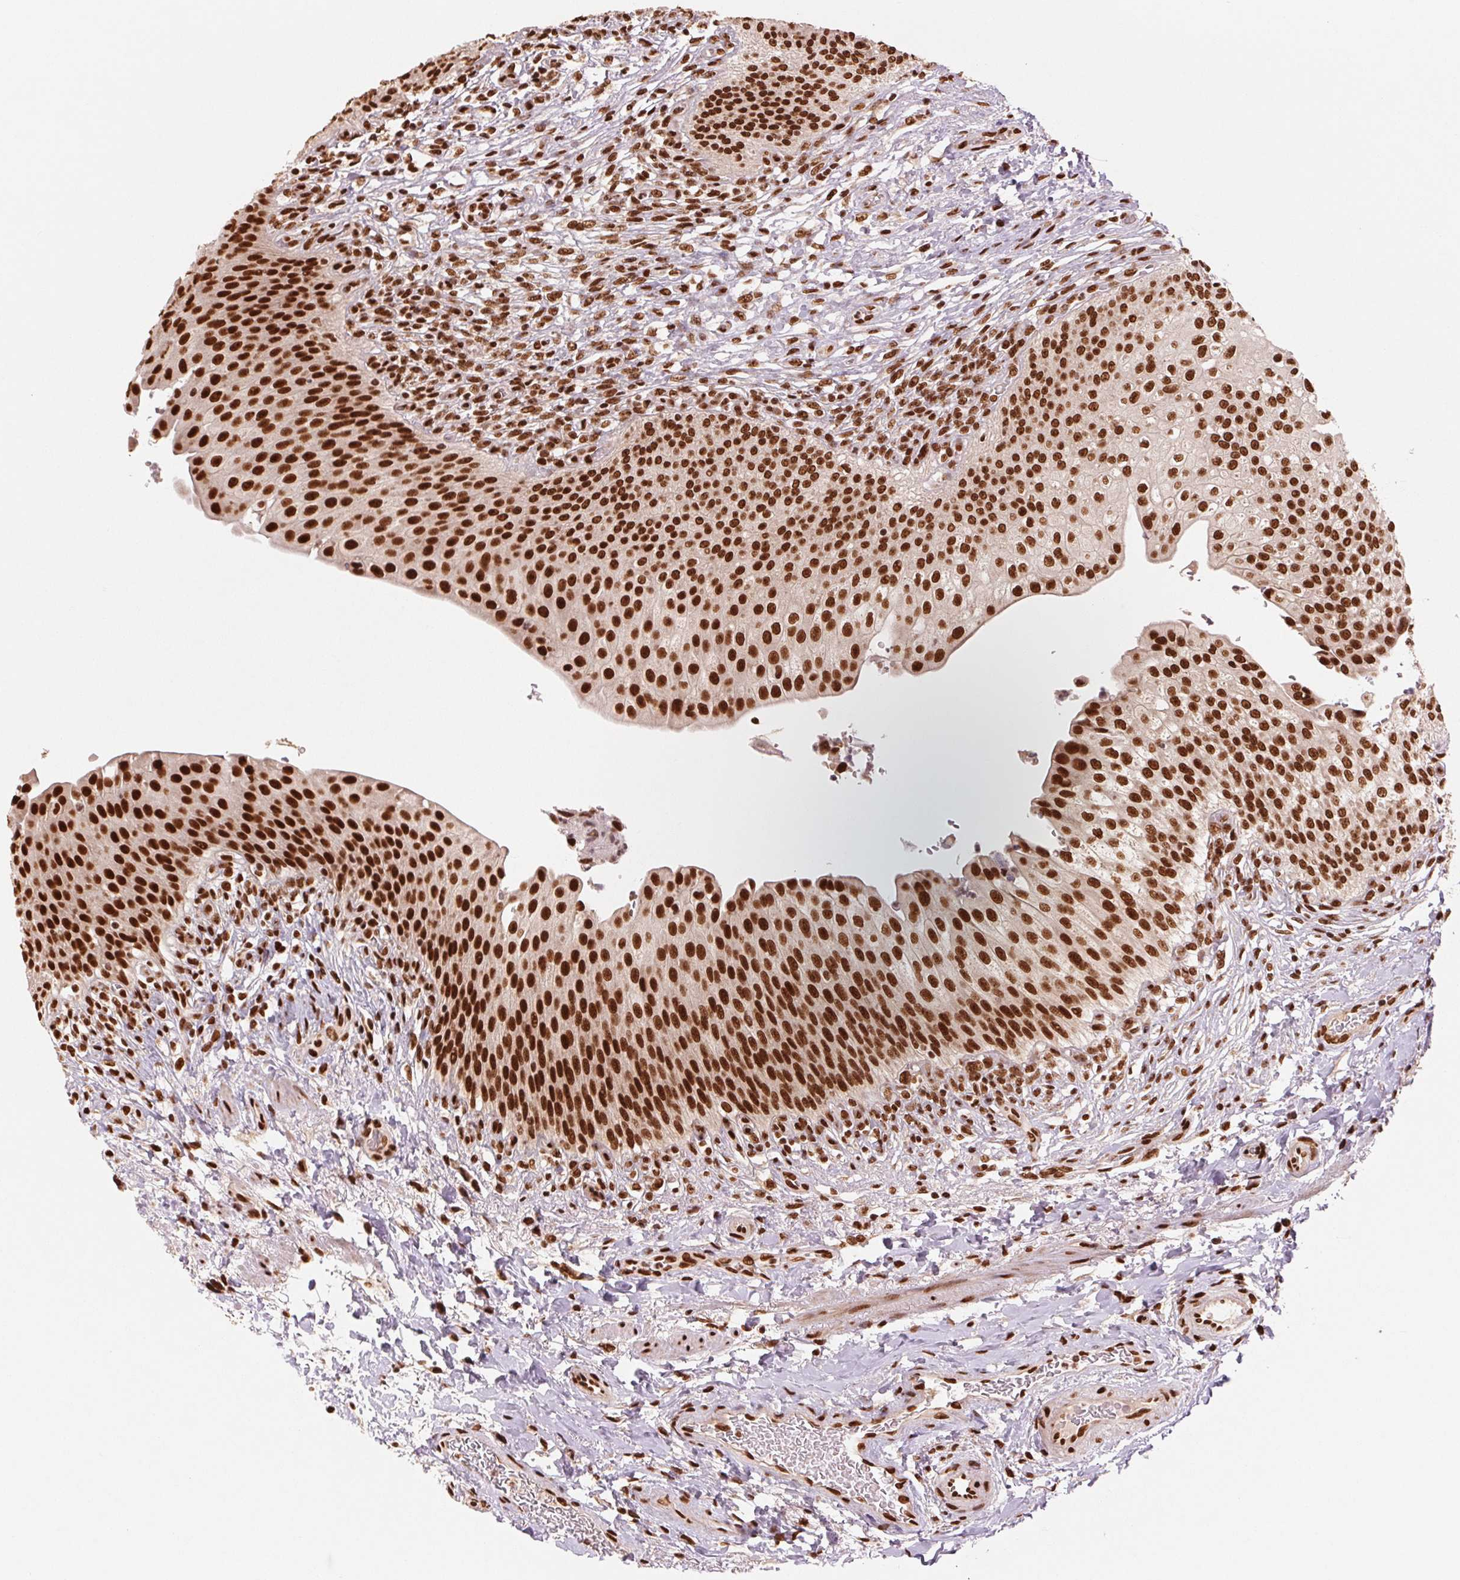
{"staining": {"intensity": "strong", "quantity": ">75%", "location": "nuclear"}, "tissue": "urinary bladder", "cell_type": "Urothelial cells", "image_type": "normal", "snomed": [{"axis": "morphology", "description": "Normal tissue, NOS"}, {"axis": "topography", "description": "Urinary bladder"}, {"axis": "topography", "description": "Peripheral nerve tissue"}], "caption": "Immunohistochemistry (DAB) staining of unremarkable urinary bladder exhibits strong nuclear protein staining in about >75% of urothelial cells.", "gene": "TTLL9", "patient": {"sex": "female", "age": 60}}